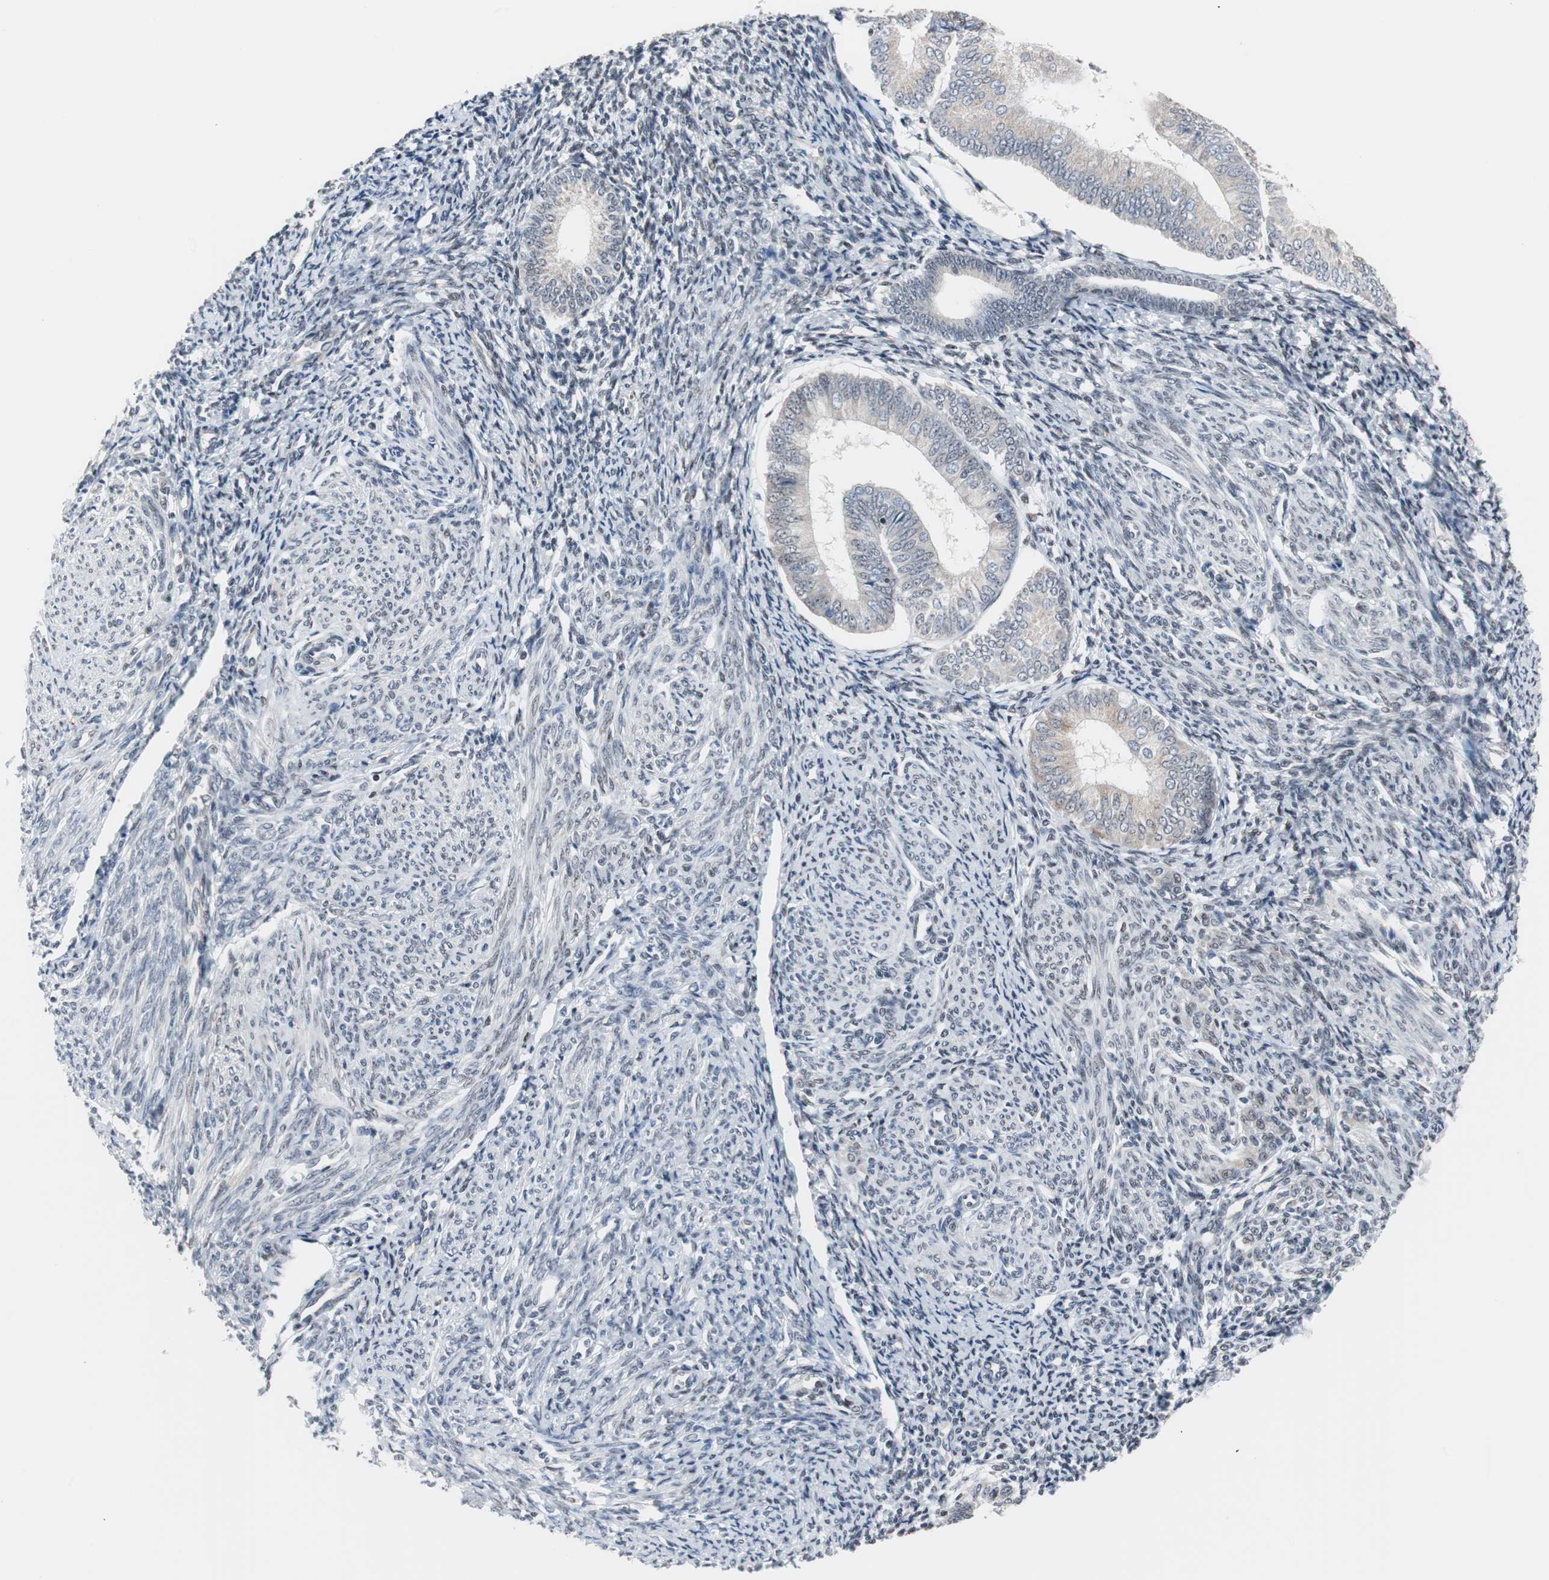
{"staining": {"intensity": "moderate", "quantity": ">75%", "location": "nuclear"}, "tissue": "endometrium", "cell_type": "Cells in endometrial stroma", "image_type": "normal", "snomed": [{"axis": "morphology", "description": "Normal tissue, NOS"}, {"axis": "topography", "description": "Endometrium"}], "caption": "Immunohistochemistry of normal human endometrium reveals medium levels of moderate nuclear staining in about >75% of cells in endometrial stroma.", "gene": "ZHX2", "patient": {"sex": "female", "age": 57}}